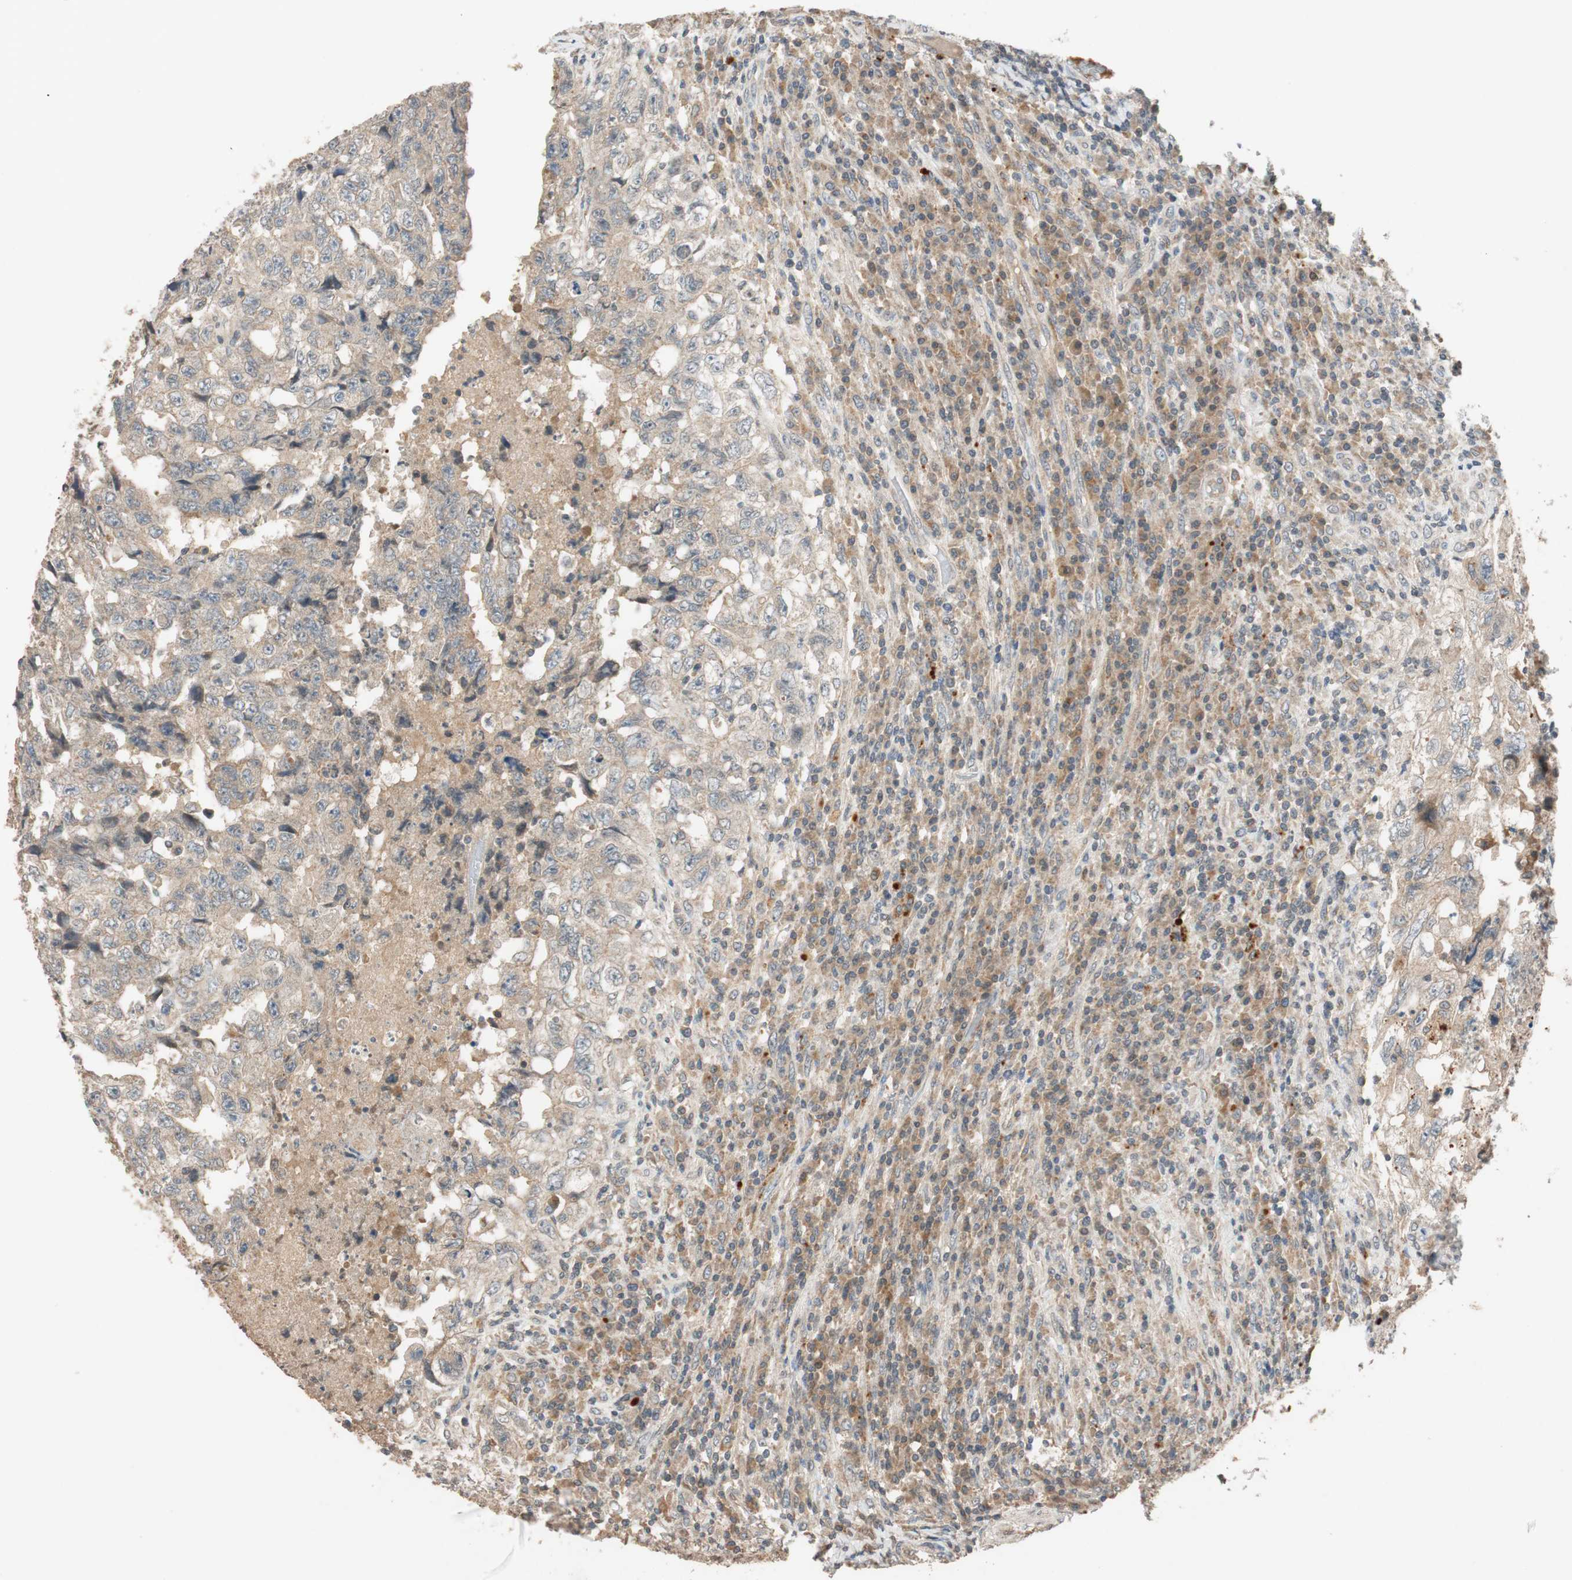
{"staining": {"intensity": "weak", "quantity": ">75%", "location": "cytoplasmic/membranous"}, "tissue": "testis cancer", "cell_type": "Tumor cells", "image_type": "cancer", "snomed": [{"axis": "morphology", "description": "Necrosis, NOS"}, {"axis": "morphology", "description": "Carcinoma, Embryonal, NOS"}, {"axis": "topography", "description": "Testis"}], "caption": "Protein staining of testis embryonal carcinoma tissue reveals weak cytoplasmic/membranous positivity in about >75% of tumor cells. The staining is performed using DAB (3,3'-diaminobenzidine) brown chromogen to label protein expression. The nuclei are counter-stained blue using hematoxylin.", "gene": "GLB1", "patient": {"sex": "male", "age": 19}}